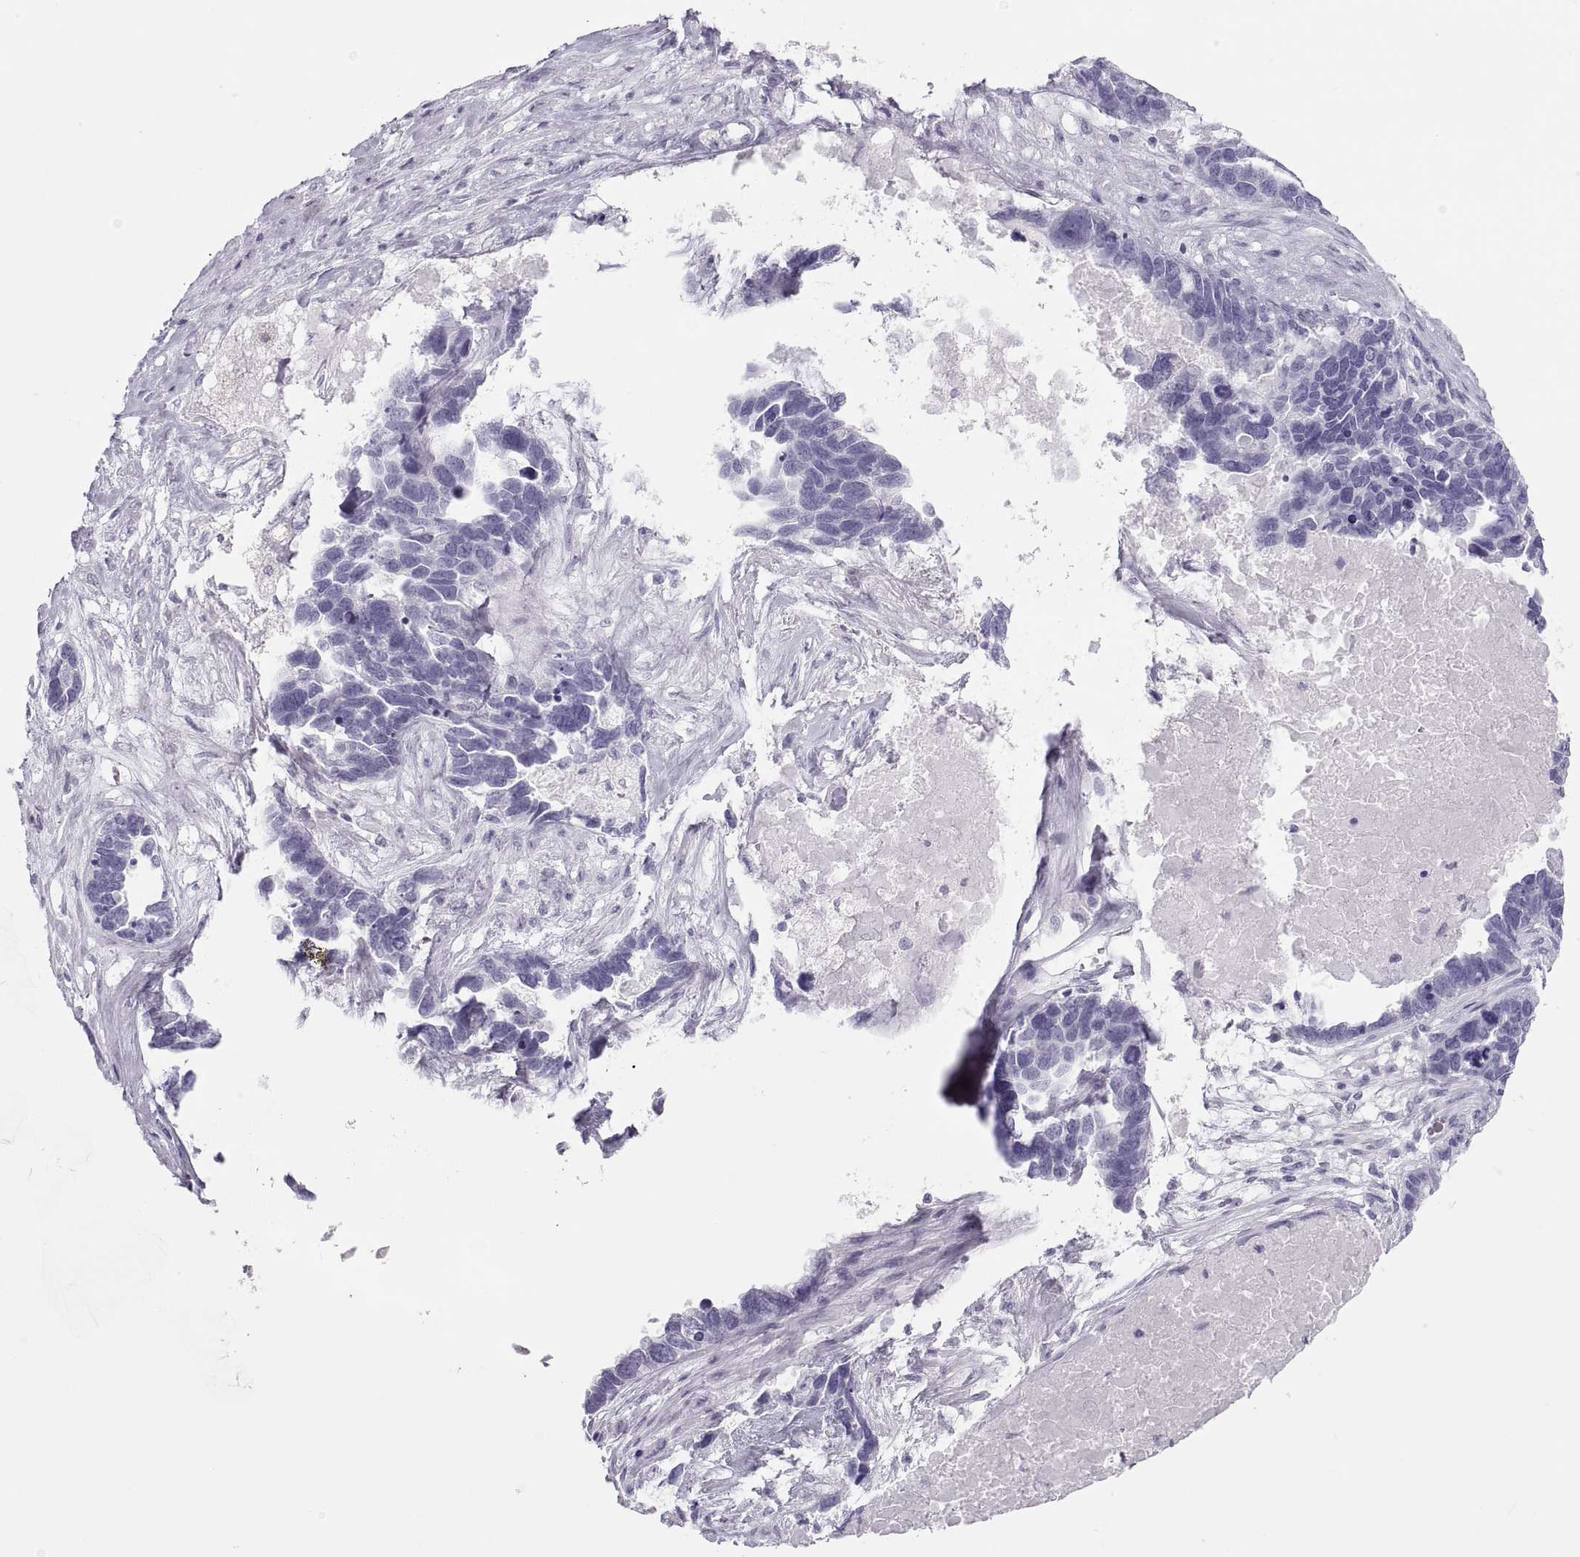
{"staining": {"intensity": "negative", "quantity": "none", "location": "none"}, "tissue": "ovarian cancer", "cell_type": "Tumor cells", "image_type": "cancer", "snomed": [{"axis": "morphology", "description": "Cystadenocarcinoma, serous, NOS"}, {"axis": "topography", "description": "Ovary"}], "caption": "Tumor cells show no significant protein positivity in ovarian cancer (serous cystadenocarcinoma).", "gene": "SEMG1", "patient": {"sex": "female", "age": 54}}